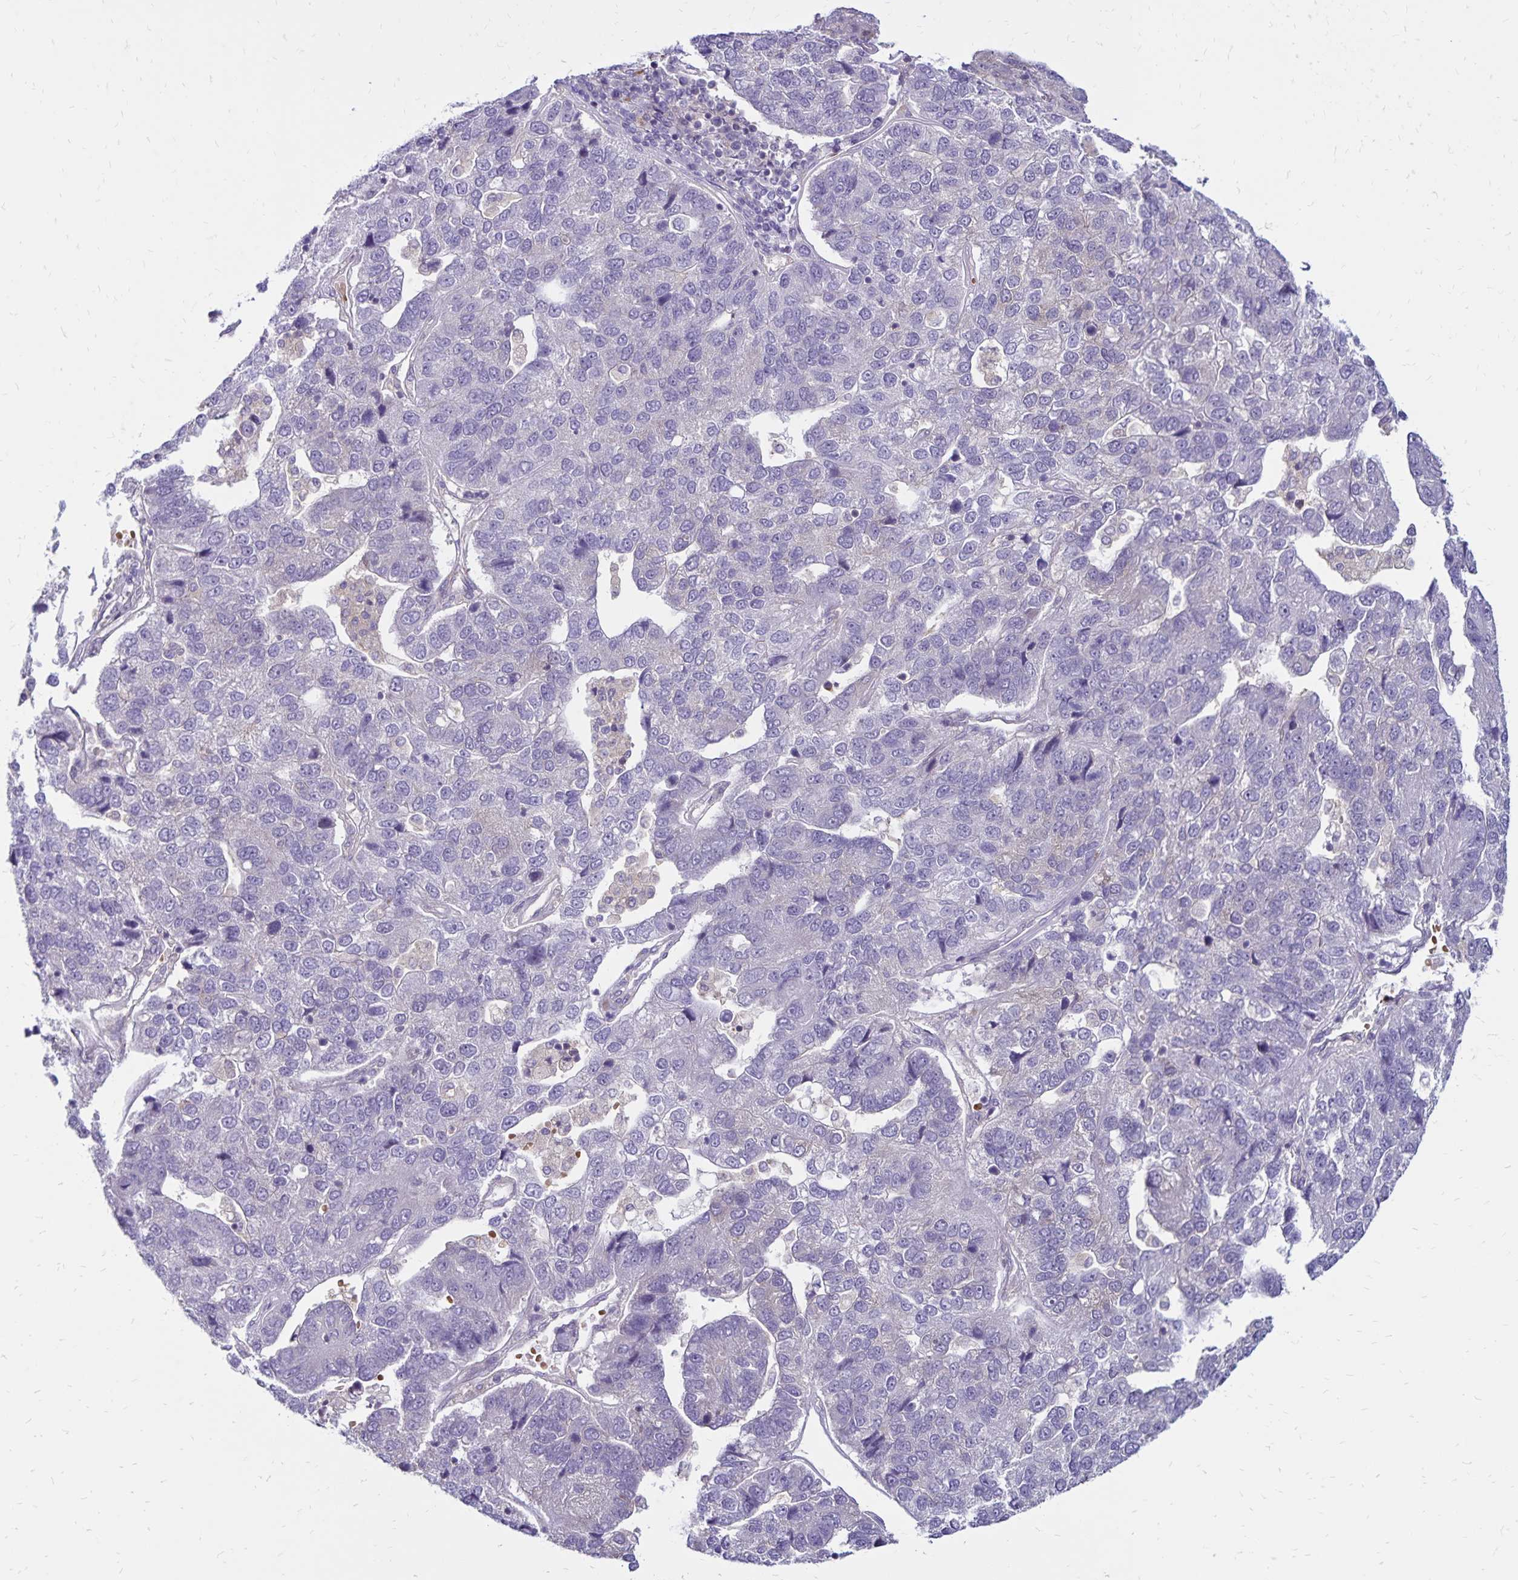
{"staining": {"intensity": "negative", "quantity": "none", "location": "none"}, "tissue": "pancreatic cancer", "cell_type": "Tumor cells", "image_type": "cancer", "snomed": [{"axis": "morphology", "description": "Adenocarcinoma, NOS"}, {"axis": "topography", "description": "Pancreas"}], "caption": "Immunohistochemistry of pancreatic adenocarcinoma displays no positivity in tumor cells. (Brightfield microscopy of DAB IHC at high magnification).", "gene": "FSD1", "patient": {"sex": "female", "age": 61}}